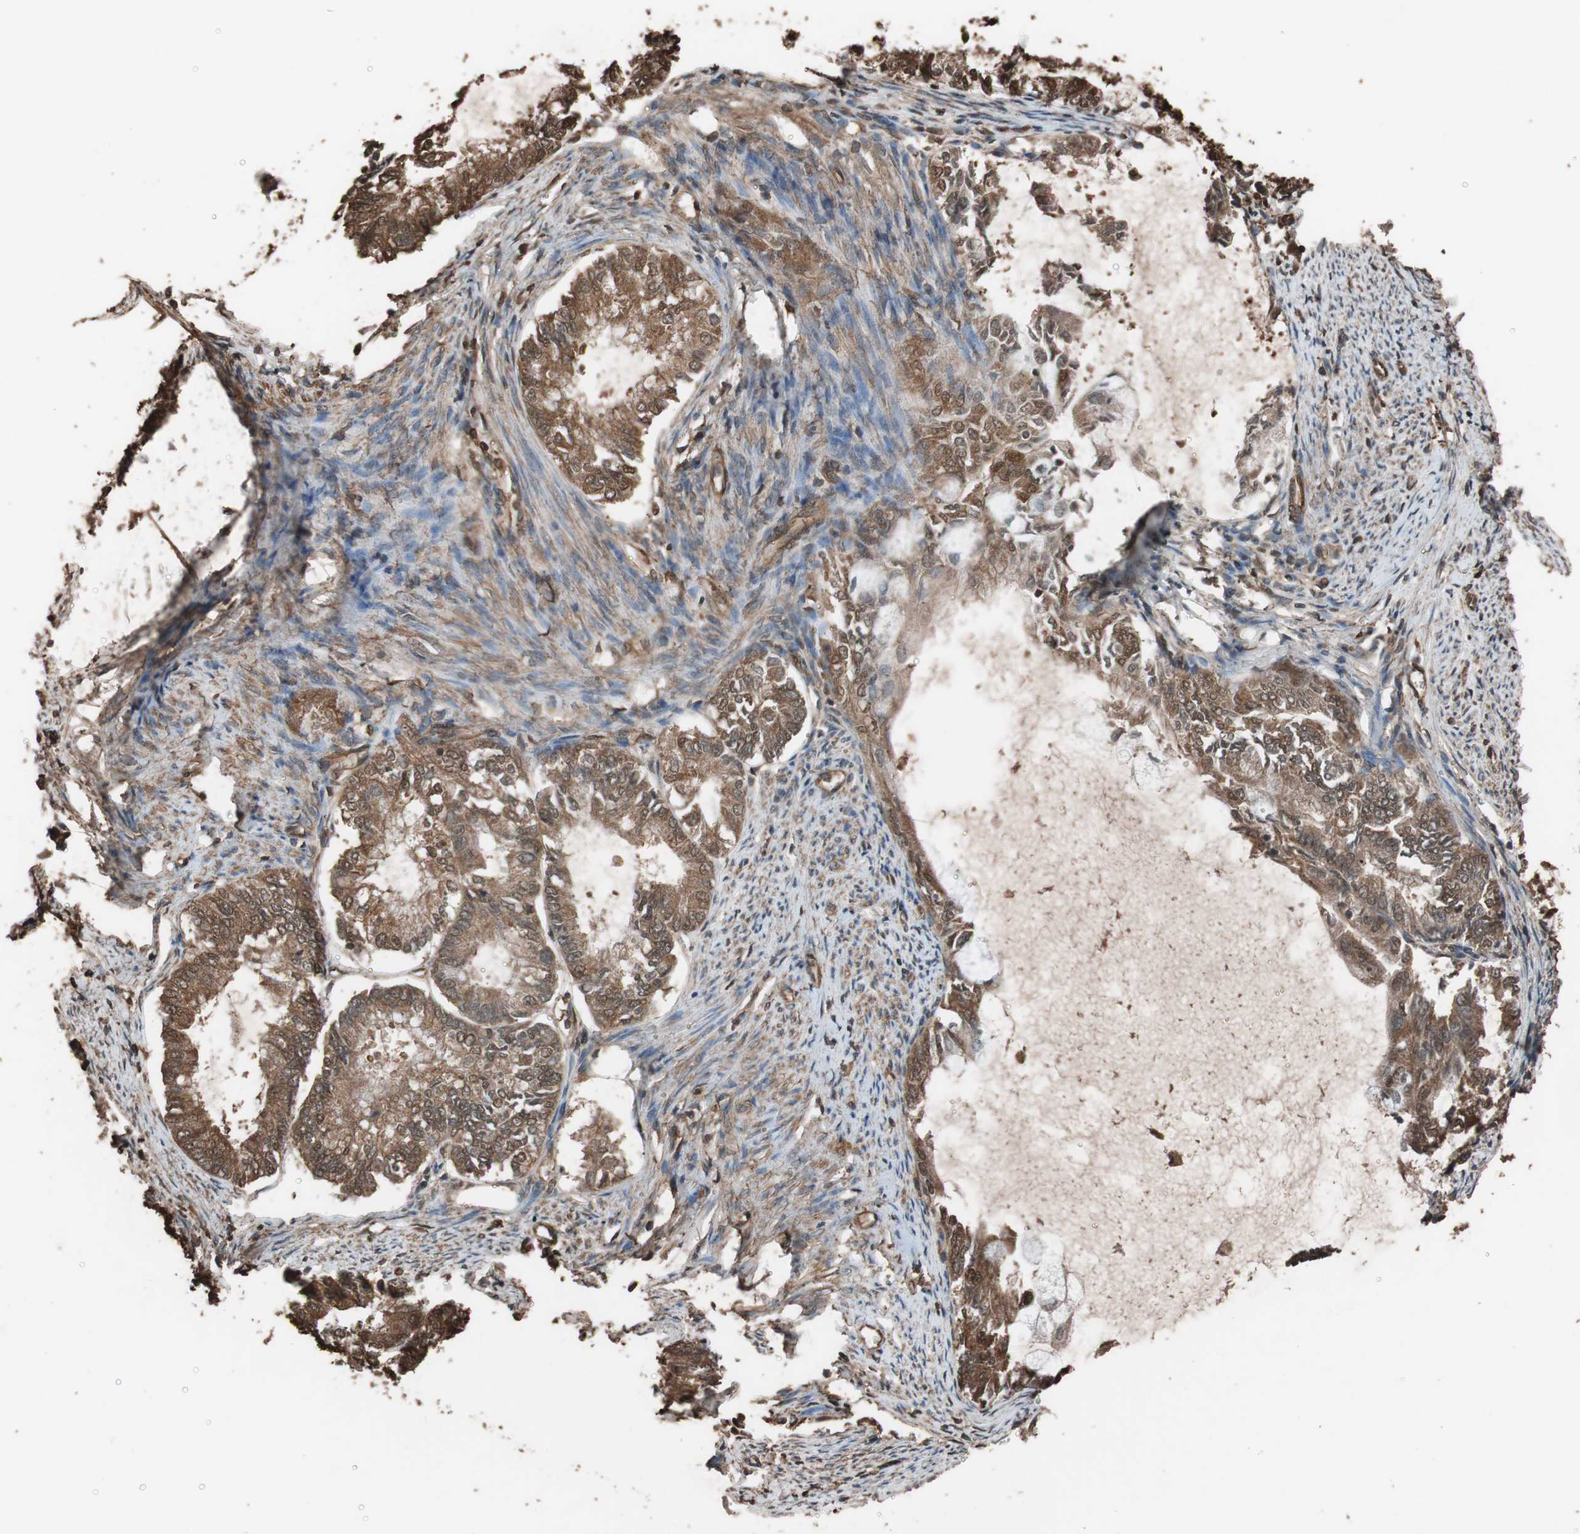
{"staining": {"intensity": "strong", "quantity": ">75%", "location": "cytoplasmic/membranous"}, "tissue": "endometrial cancer", "cell_type": "Tumor cells", "image_type": "cancer", "snomed": [{"axis": "morphology", "description": "Adenocarcinoma, NOS"}, {"axis": "topography", "description": "Endometrium"}], "caption": "An immunohistochemistry image of tumor tissue is shown. Protein staining in brown shows strong cytoplasmic/membranous positivity in endometrial adenocarcinoma within tumor cells.", "gene": "CALM2", "patient": {"sex": "female", "age": 86}}